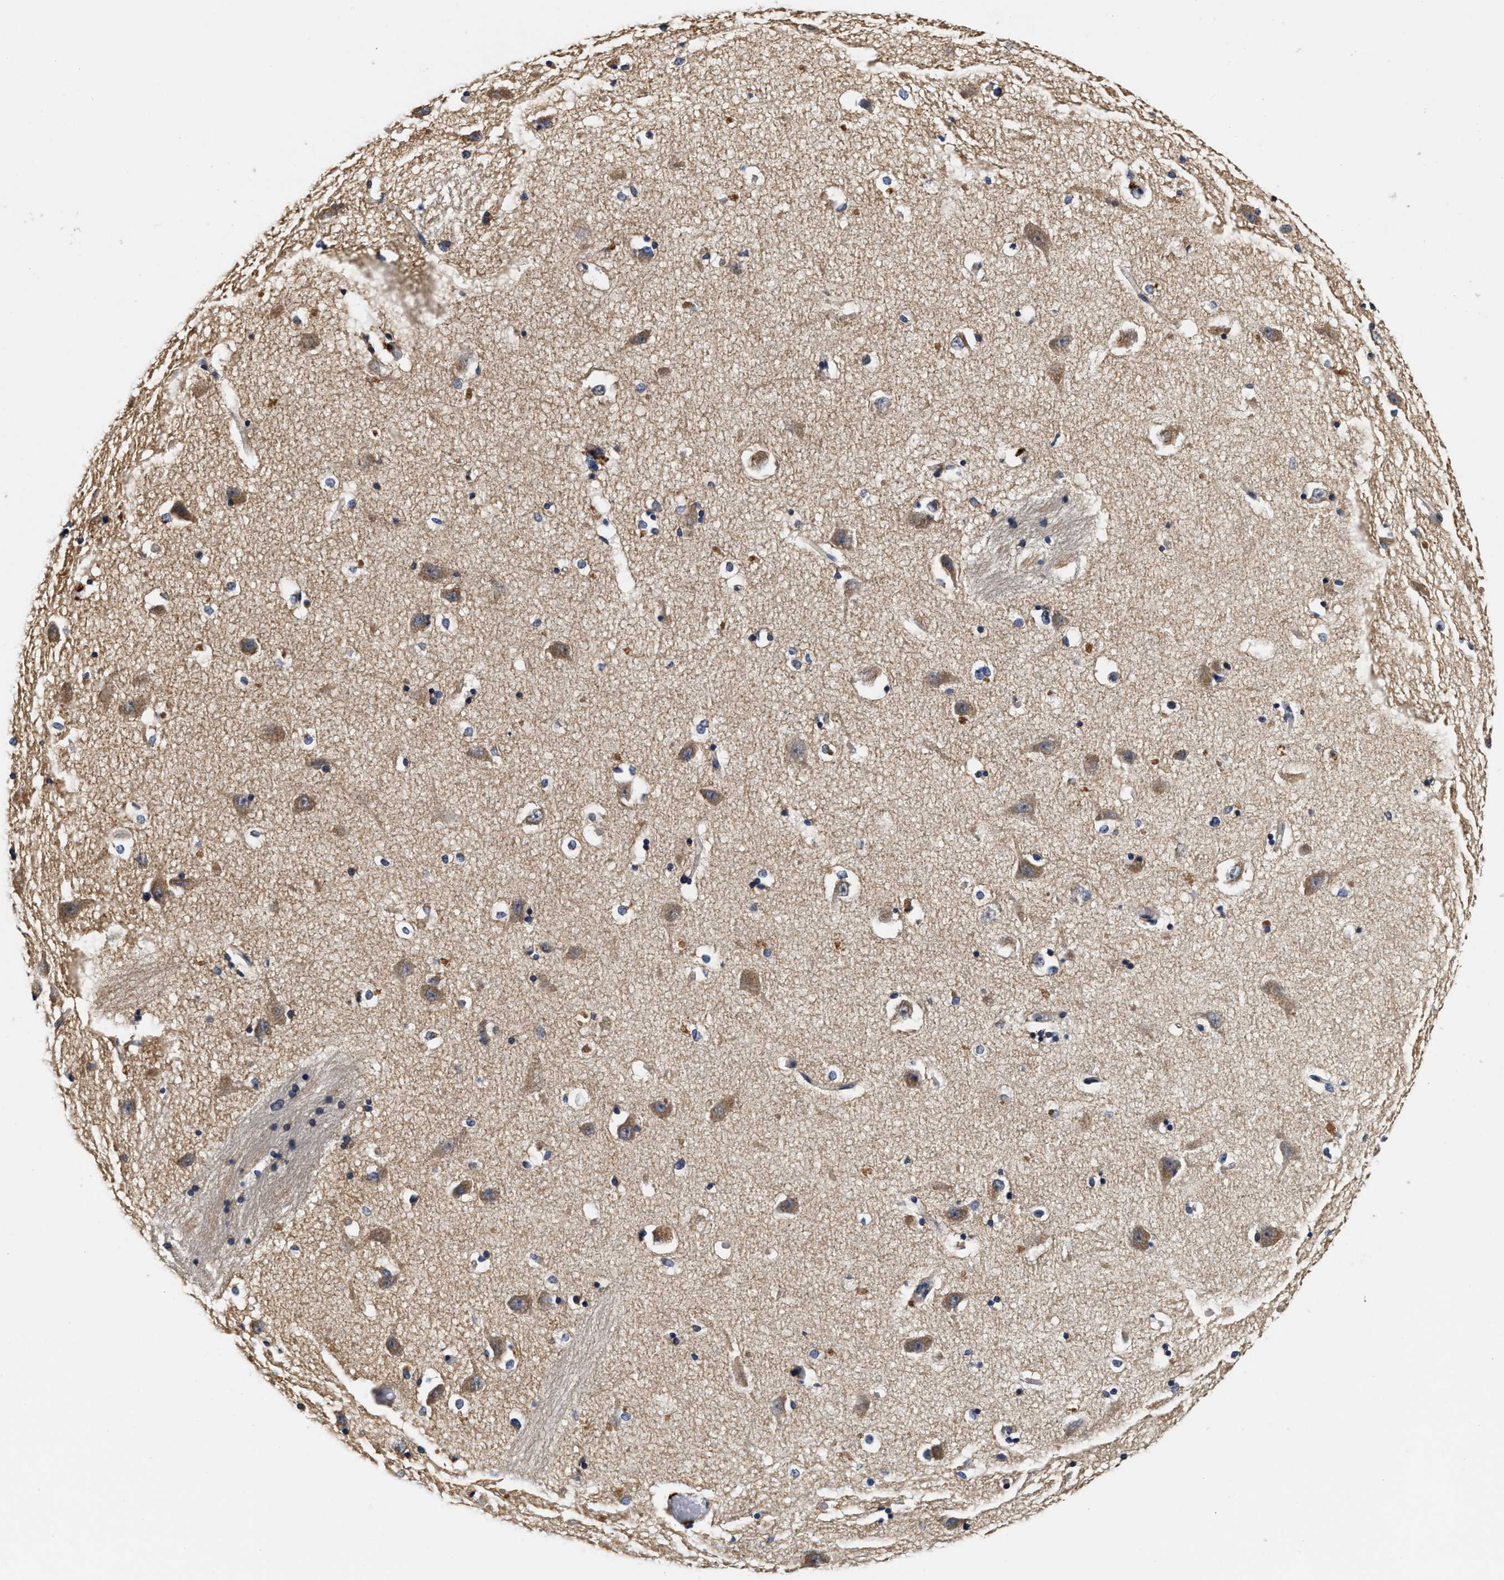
{"staining": {"intensity": "weak", "quantity": "25%-75%", "location": "cytoplasmic/membranous"}, "tissue": "hippocampus", "cell_type": "Glial cells", "image_type": "normal", "snomed": [{"axis": "morphology", "description": "Normal tissue, NOS"}, {"axis": "topography", "description": "Hippocampus"}], "caption": "IHC of normal human hippocampus demonstrates low levels of weak cytoplasmic/membranous positivity in about 25%-75% of glial cells.", "gene": "SCYL2", "patient": {"sex": "male", "age": 45}}